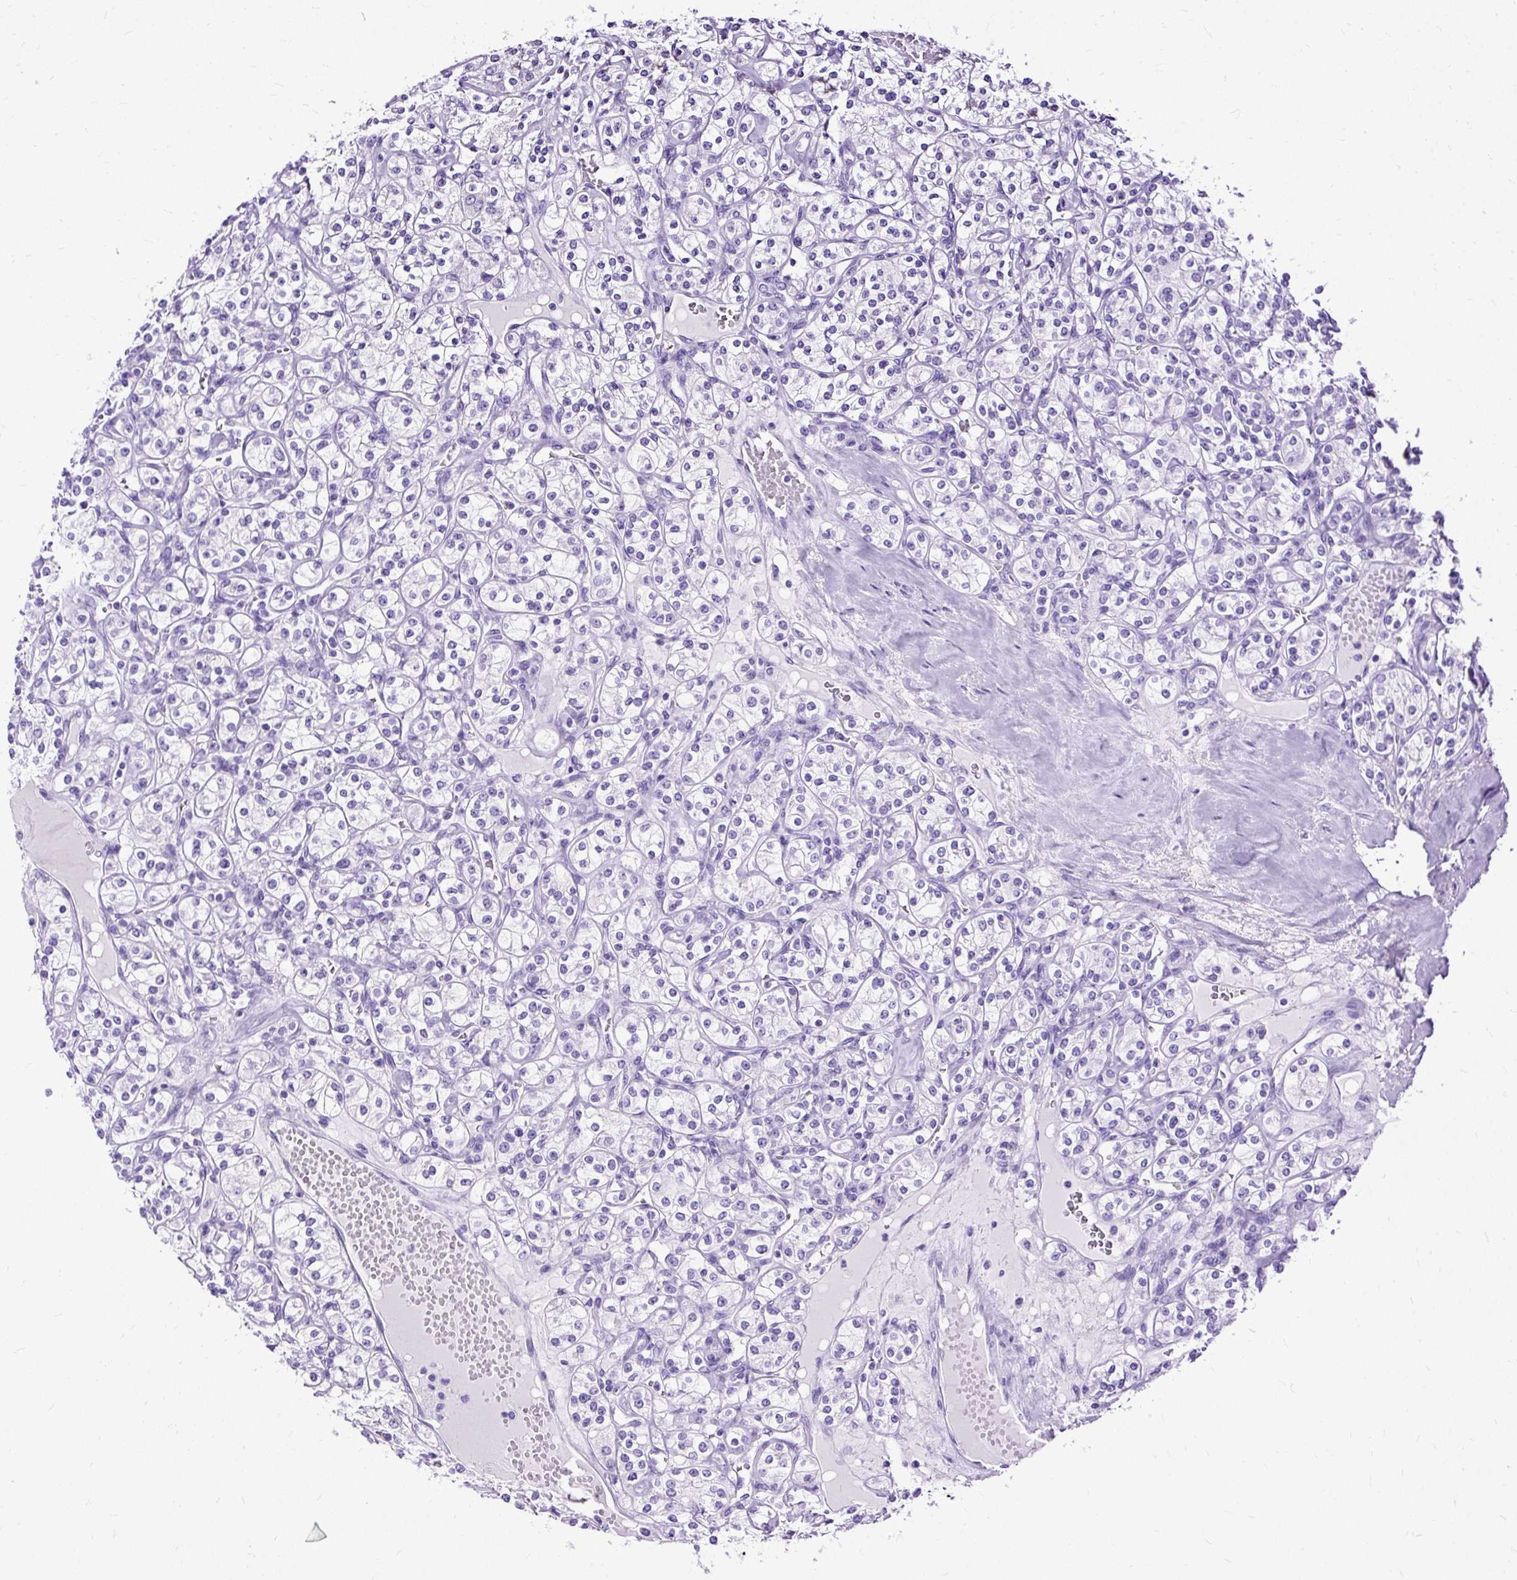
{"staining": {"intensity": "negative", "quantity": "none", "location": "none"}, "tissue": "renal cancer", "cell_type": "Tumor cells", "image_type": "cancer", "snomed": [{"axis": "morphology", "description": "Adenocarcinoma, NOS"}, {"axis": "topography", "description": "Kidney"}], "caption": "Adenocarcinoma (renal) stained for a protein using immunohistochemistry shows no staining tumor cells.", "gene": "SLC8A2", "patient": {"sex": "male", "age": 77}}